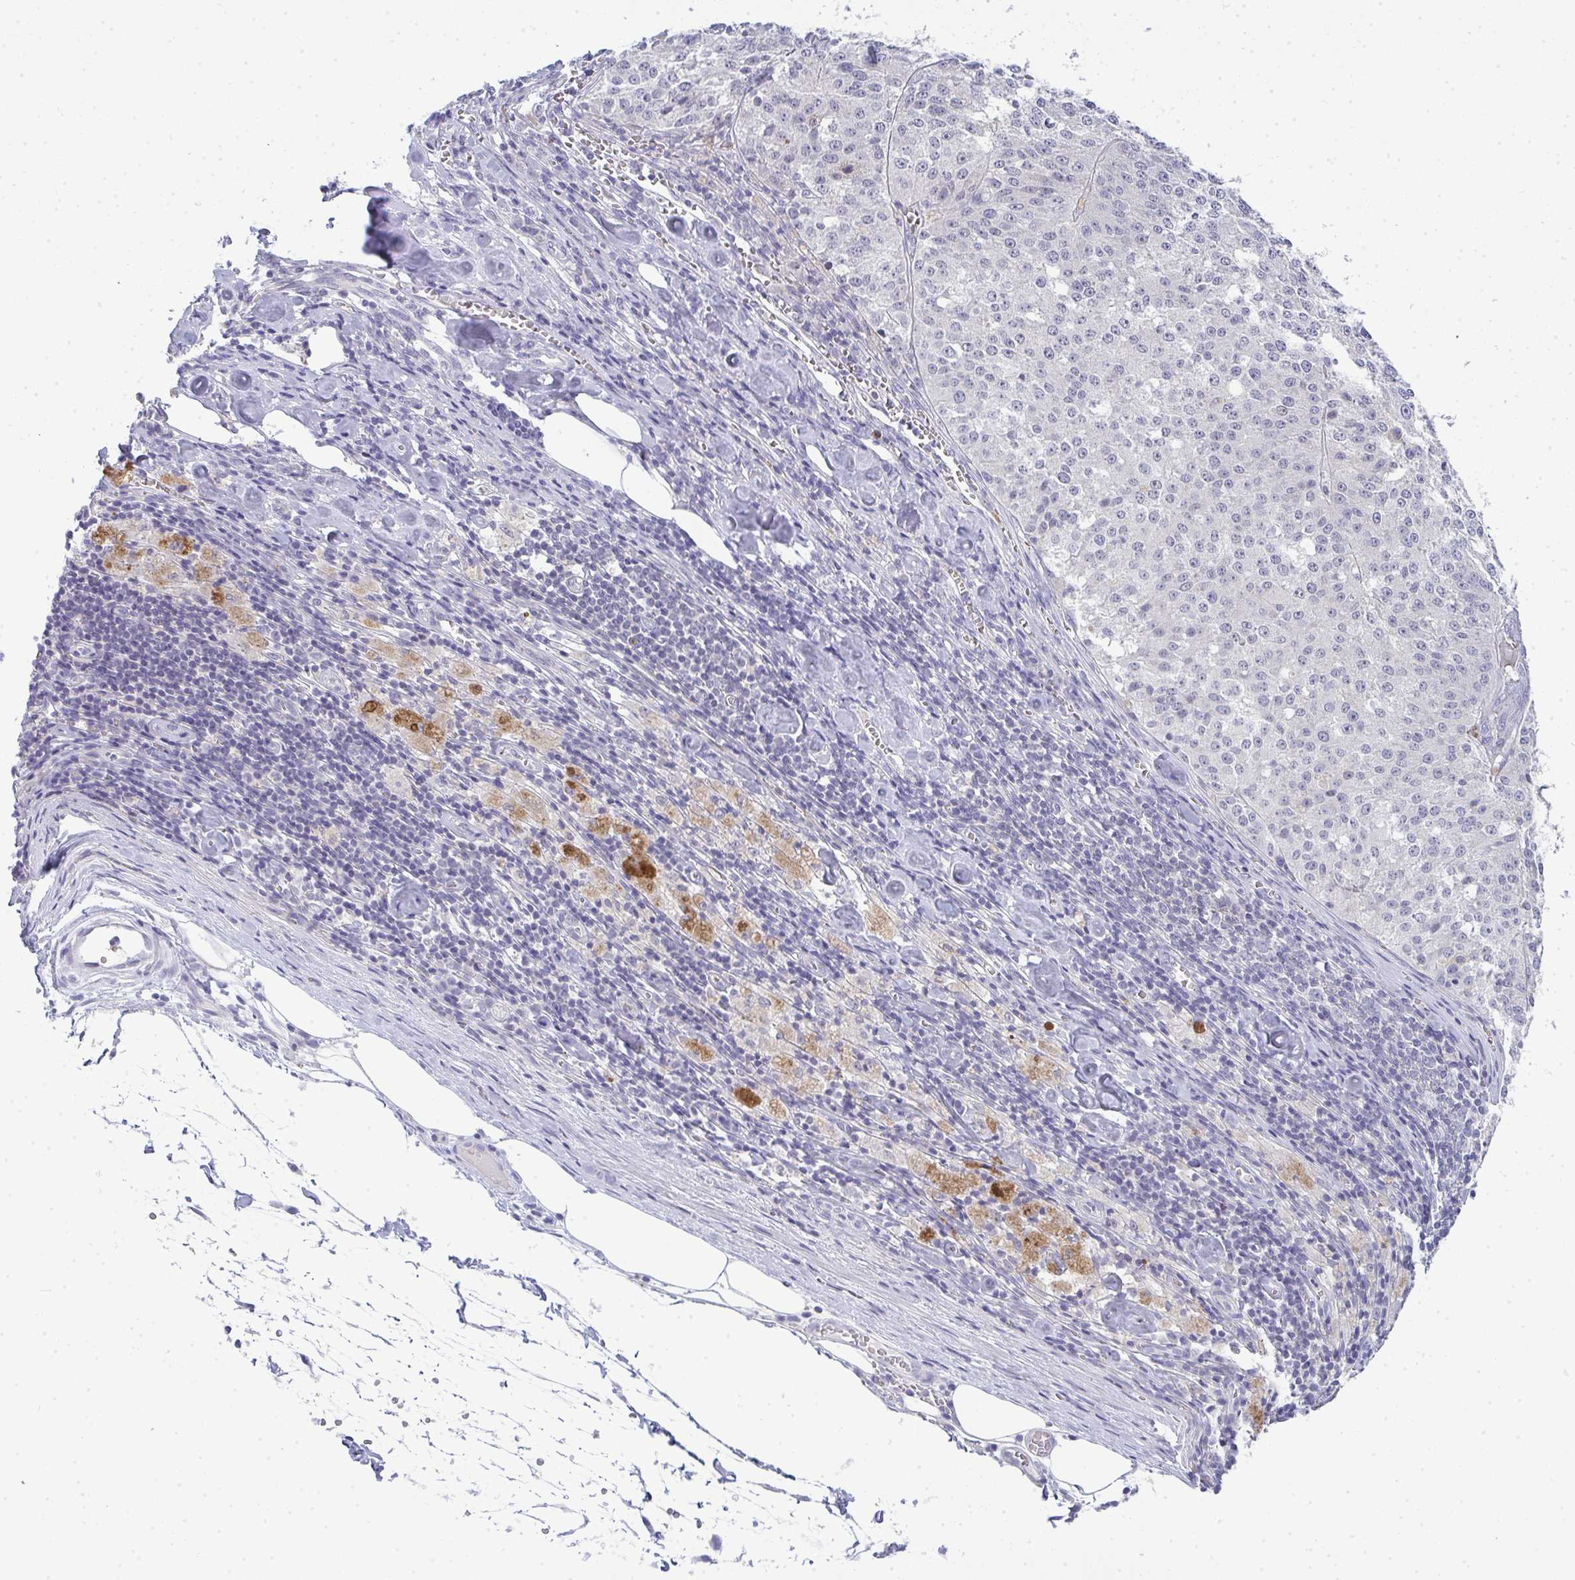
{"staining": {"intensity": "negative", "quantity": "none", "location": "none"}, "tissue": "melanoma", "cell_type": "Tumor cells", "image_type": "cancer", "snomed": [{"axis": "morphology", "description": "Malignant melanoma, Metastatic site"}, {"axis": "topography", "description": "Lymph node"}], "caption": "Immunohistochemical staining of human melanoma demonstrates no significant expression in tumor cells.", "gene": "TMEM82", "patient": {"sex": "female", "age": 64}}